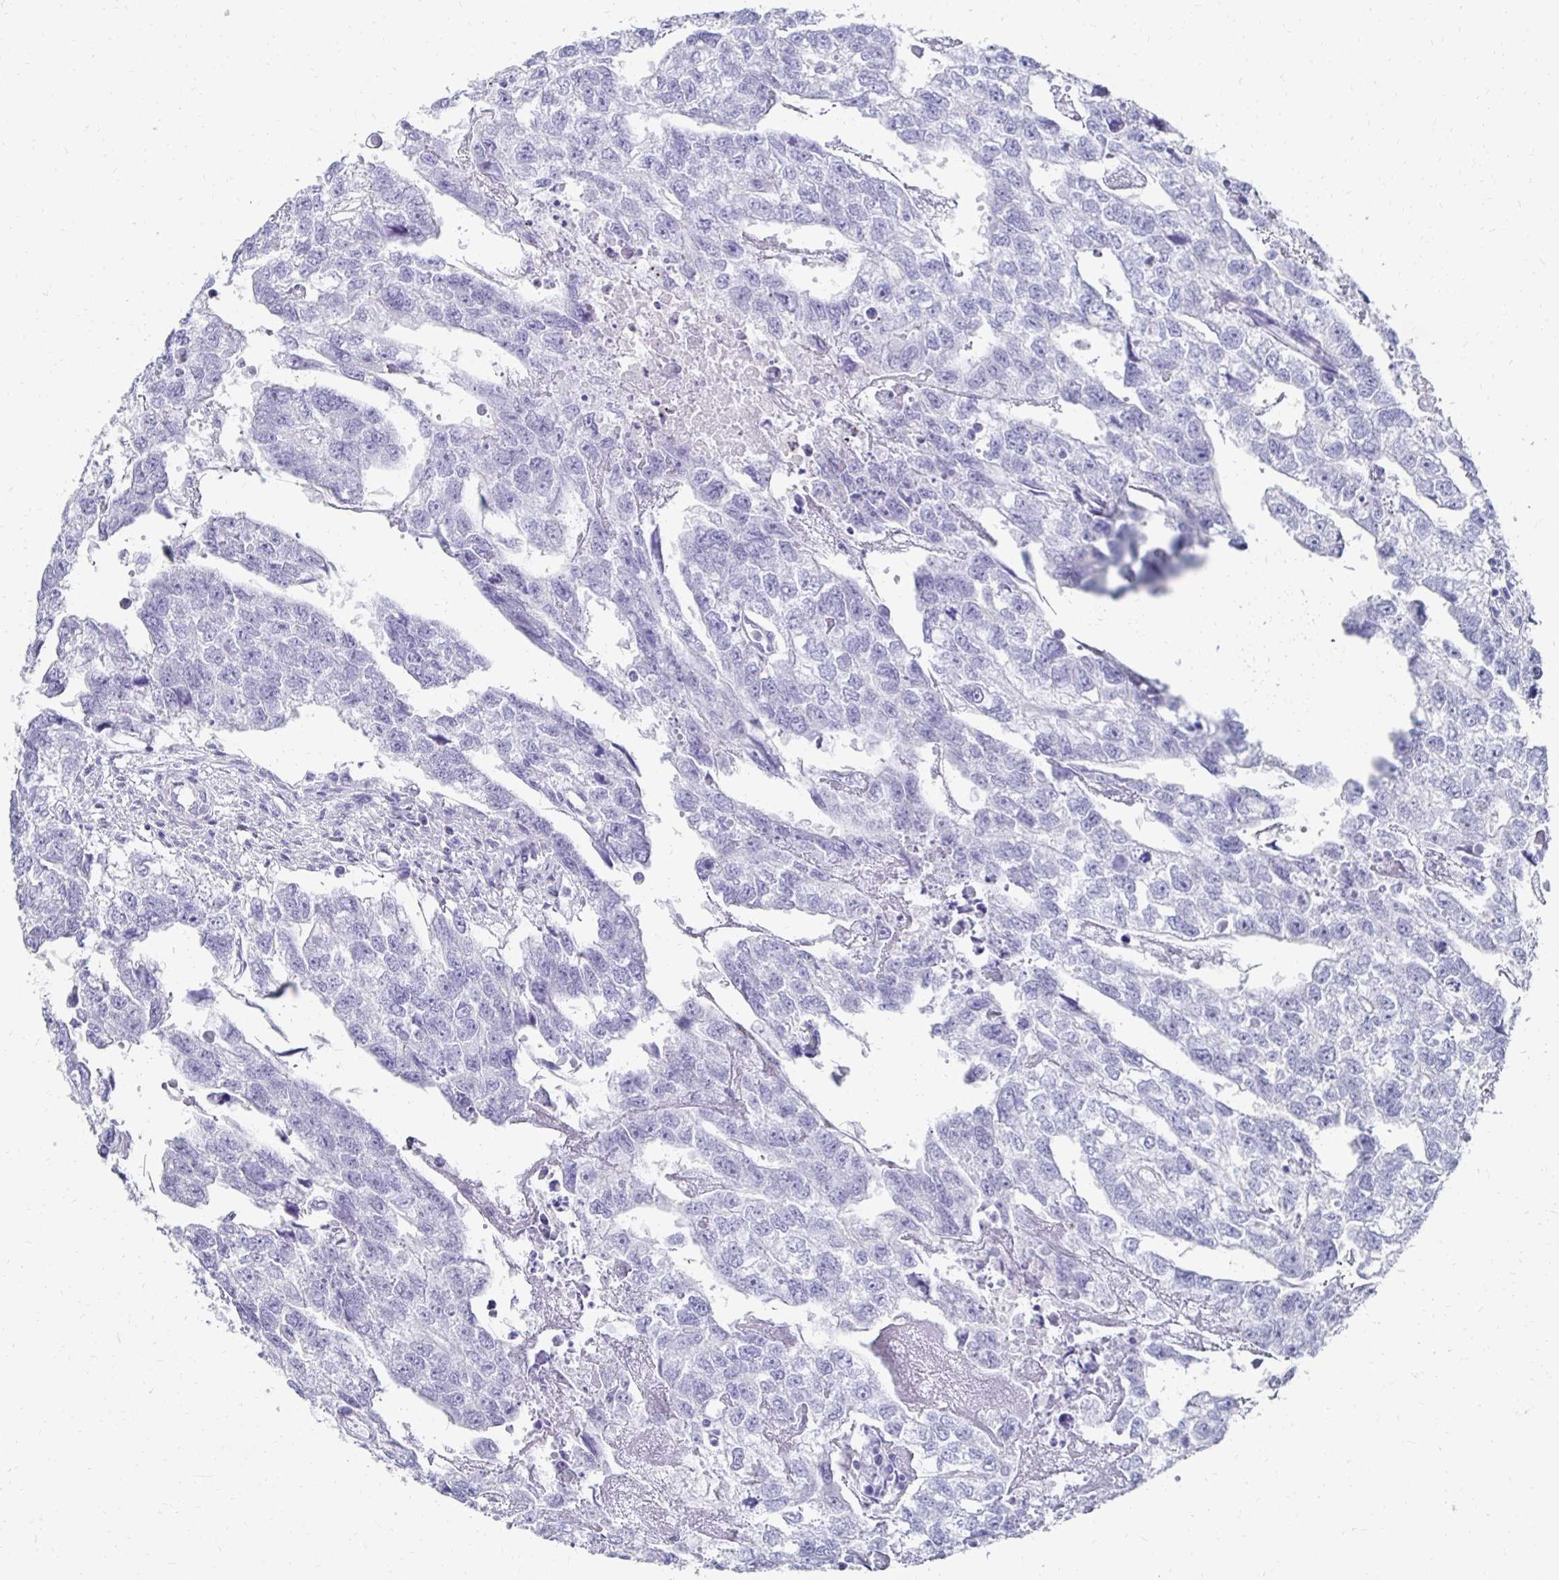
{"staining": {"intensity": "negative", "quantity": "none", "location": "none"}, "tissue": "testis cancer", "cell_type": "Tumor cells", "image_type": "cancer", "snomed": [{"axis": "morphology", "description": "Carcinoma, Embryonal, NOS"}, {"axis": "morphology", "description": "Teratoma, malignant, NOS"}, {"axis": "topography", "description": "Testis"}], "caption": "DAB immunohistochemical staining of human malignant teratoma (testis) displays no significant staining in tumor cells.", "gene": "SYCP3", "patient": {"sex": "male", "age": 44}}